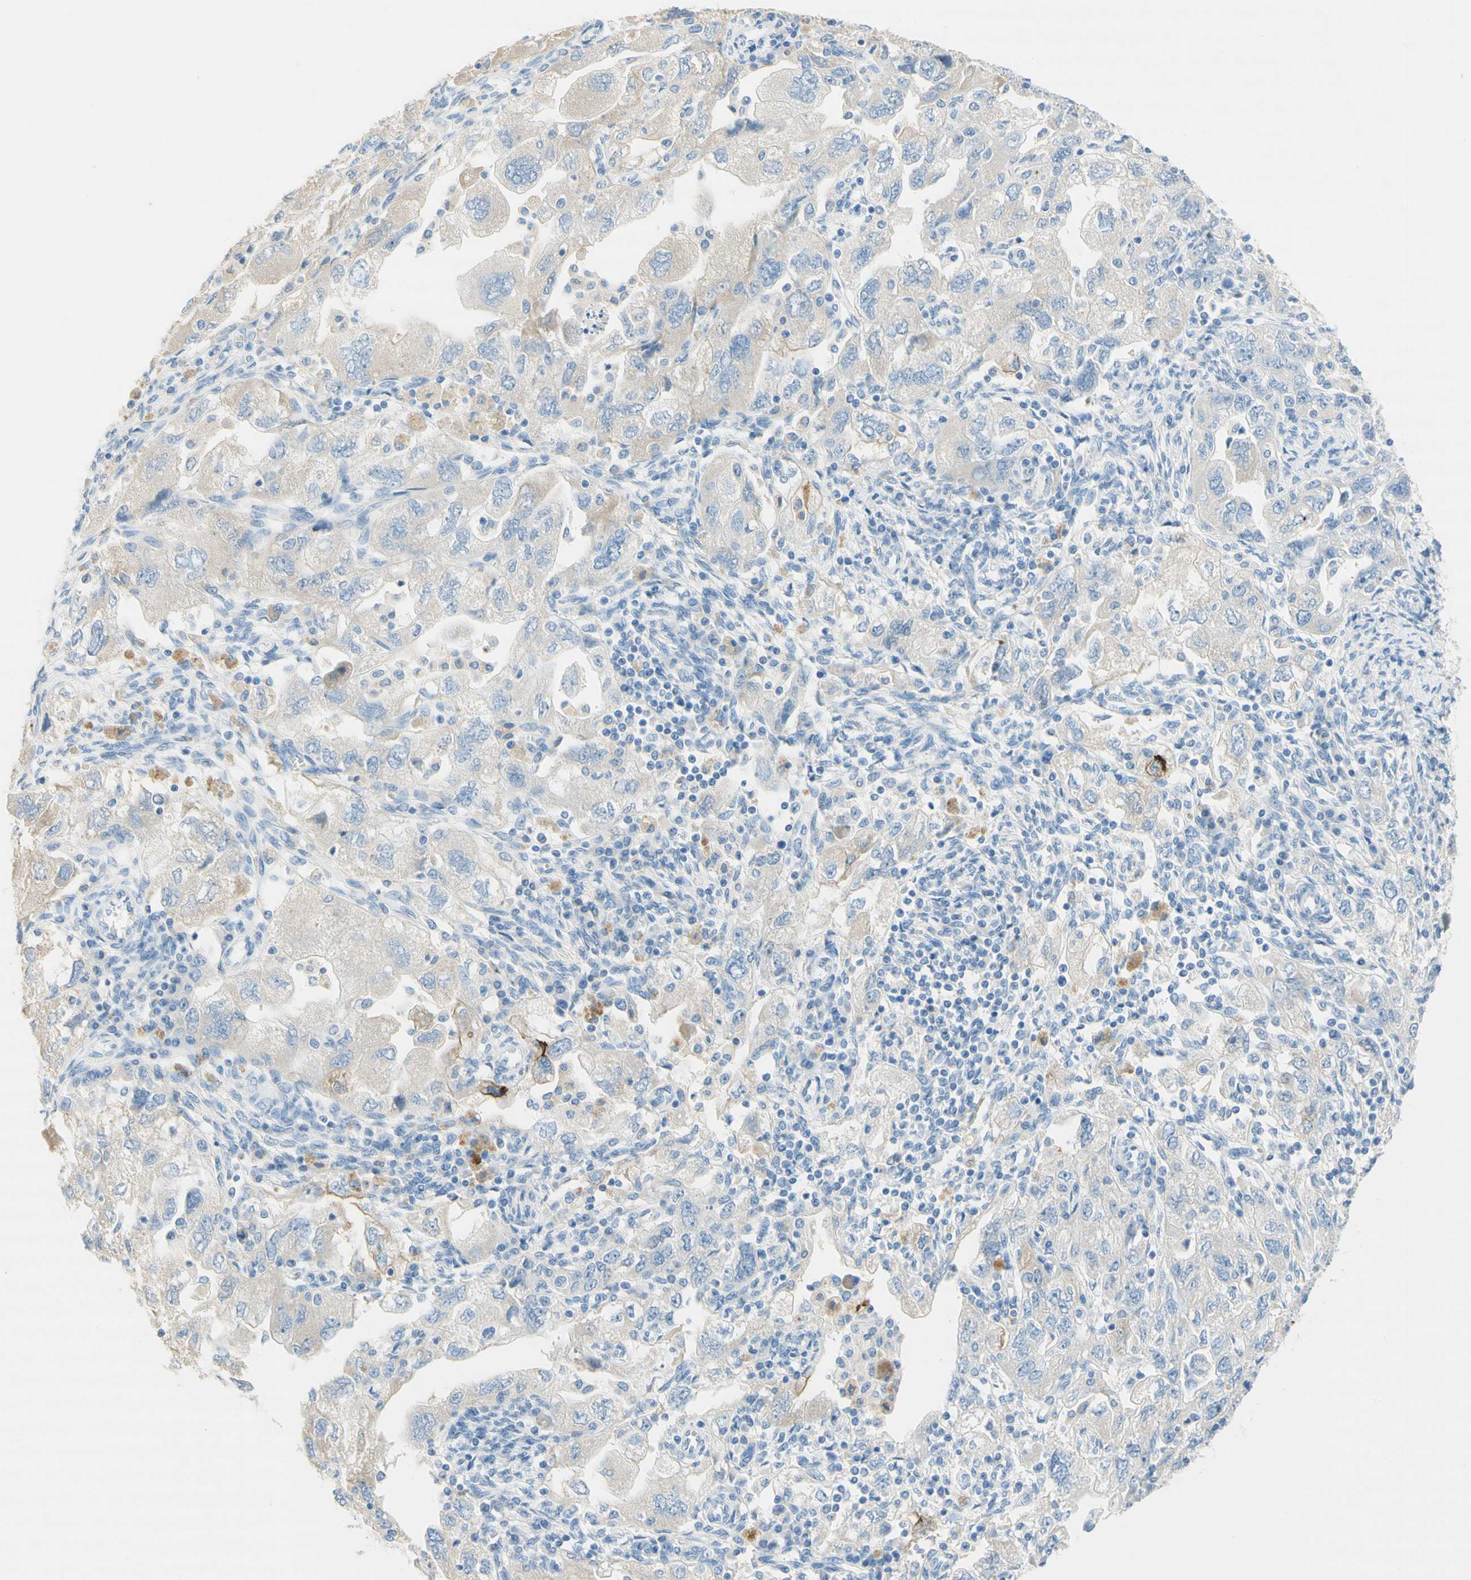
{"staining": {"intensity": "weak", "quantity": "<25%", "location": "cytoplasmic/membranous"}, "tissue": "ovarian cancer", "cell_type": "Tumor cells", "image_type": "cancer", "snomed": [{"axis": "morphology", "description": "Carcinoma, NOS"}, {"axis": "morphology", "description": "Cystadenocarcinoma, serous, NOS"}, {"axis": "topography", "description": "Ovary"}], "caption": "DAB immunohistochemical staining of human serous cystadenocarcinoma (ovarian) shows no significant staining in tumor cells.", "gene": "POLR2J3", "patient": {"sex": "female", "age": 69}}